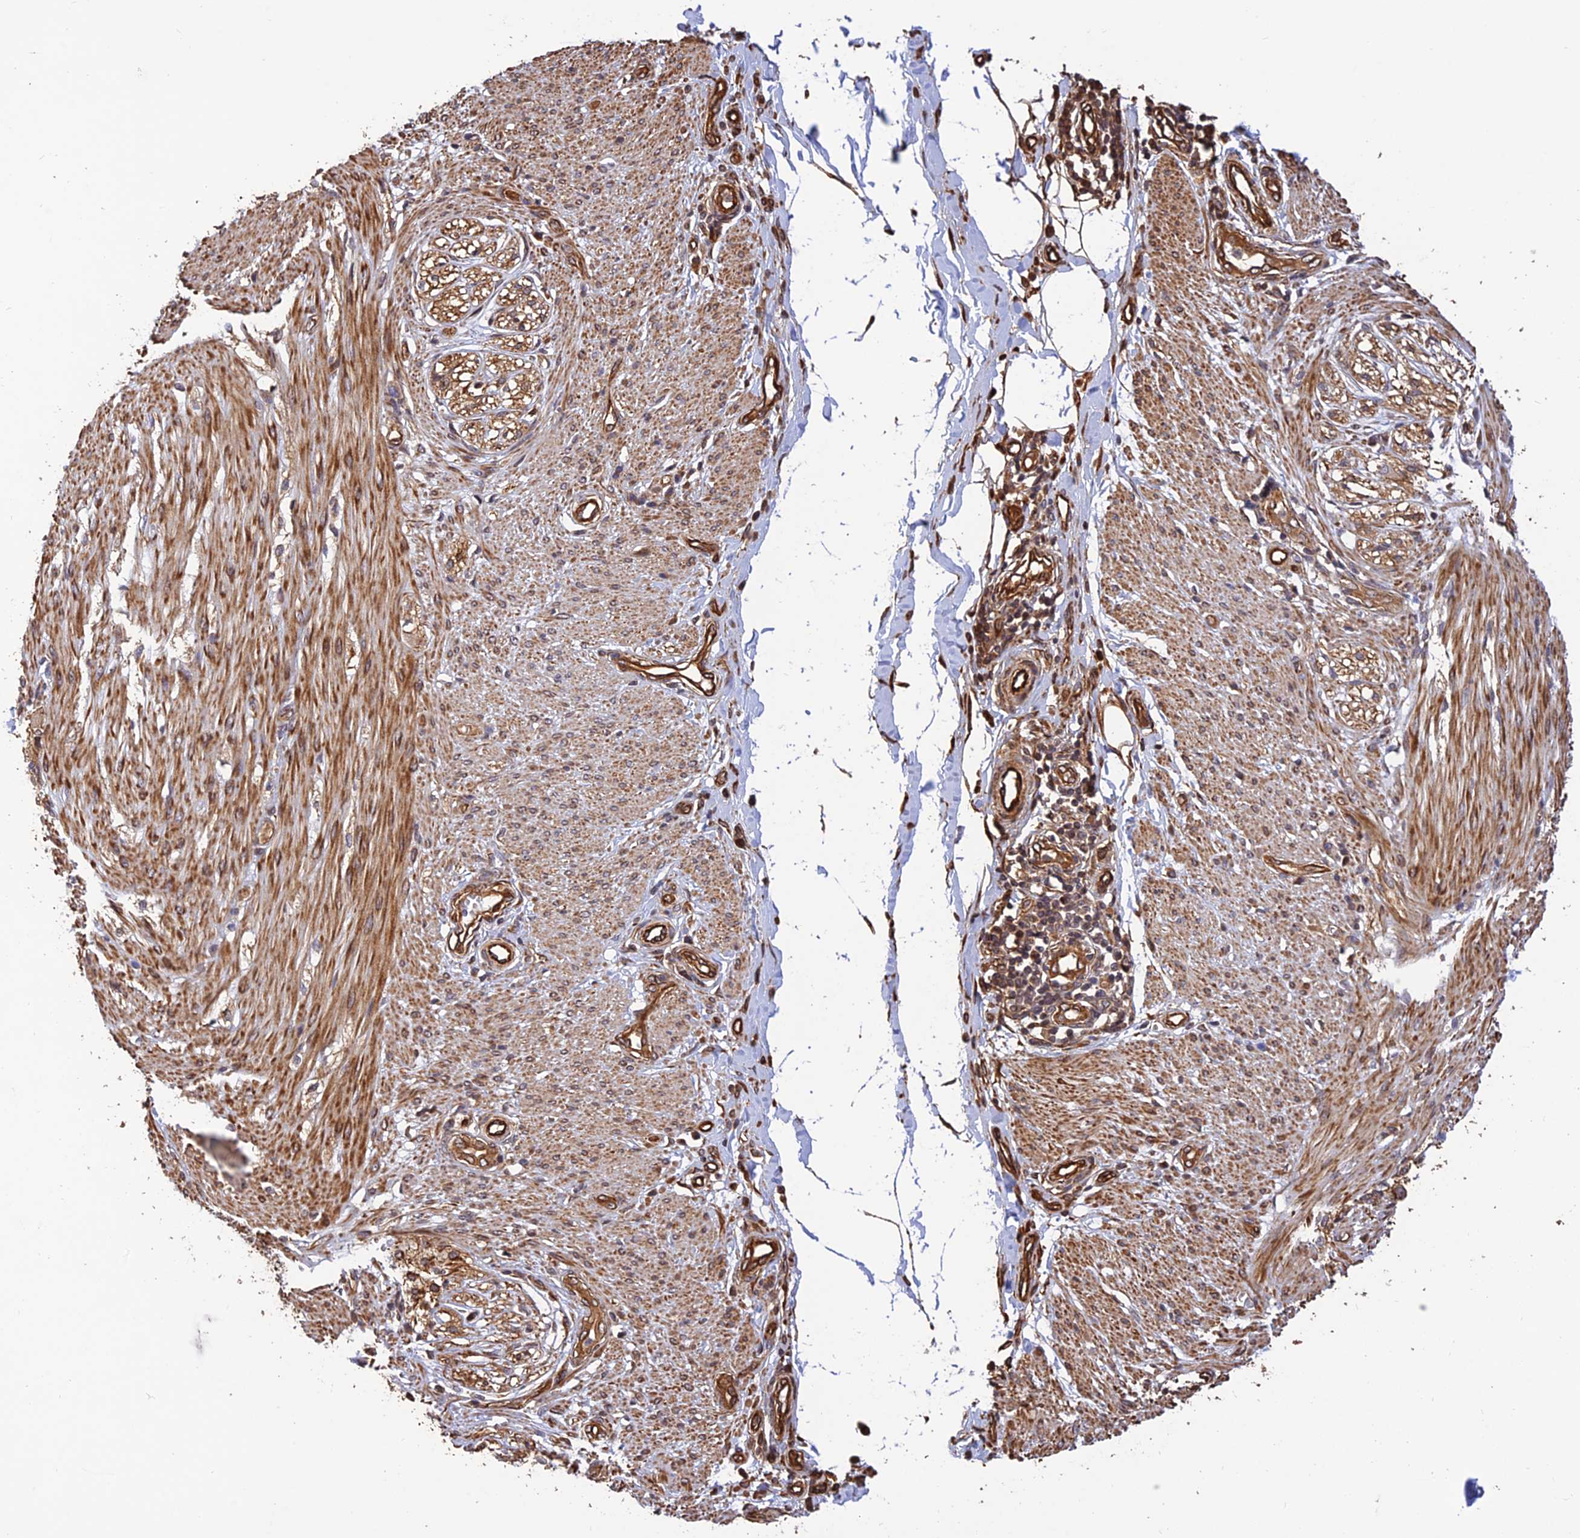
{"staining": {"intensity": "moderate", "quantity": ">75%", "location": "cytoplasmic/membranous"}, "tissue": "smooth muscle", "cell_type": "Smooth muscle cells", "image_type": "normal", "snomed": [{"axis": "morphology", "description": "Normal tissue, NOS"}, {"axis": "morphology", "description": "Adenocarcinoma, NOS"}, {"axis": "topography", "description": "Colon"}, {"axis": "topography", "description": "Peripheral nerve tissue"}], "caption": "Immunohistochemistry of unremarkable human smooth muscle shows medium levels of moderate cytoplasmic/membranous staining in approximately >75% of smooth muscle cells. (Brightfield microscopy of DAB IHC at high magnification).", "gene": "CREBL2", "patient": {"sex": "male", "age": 14}}